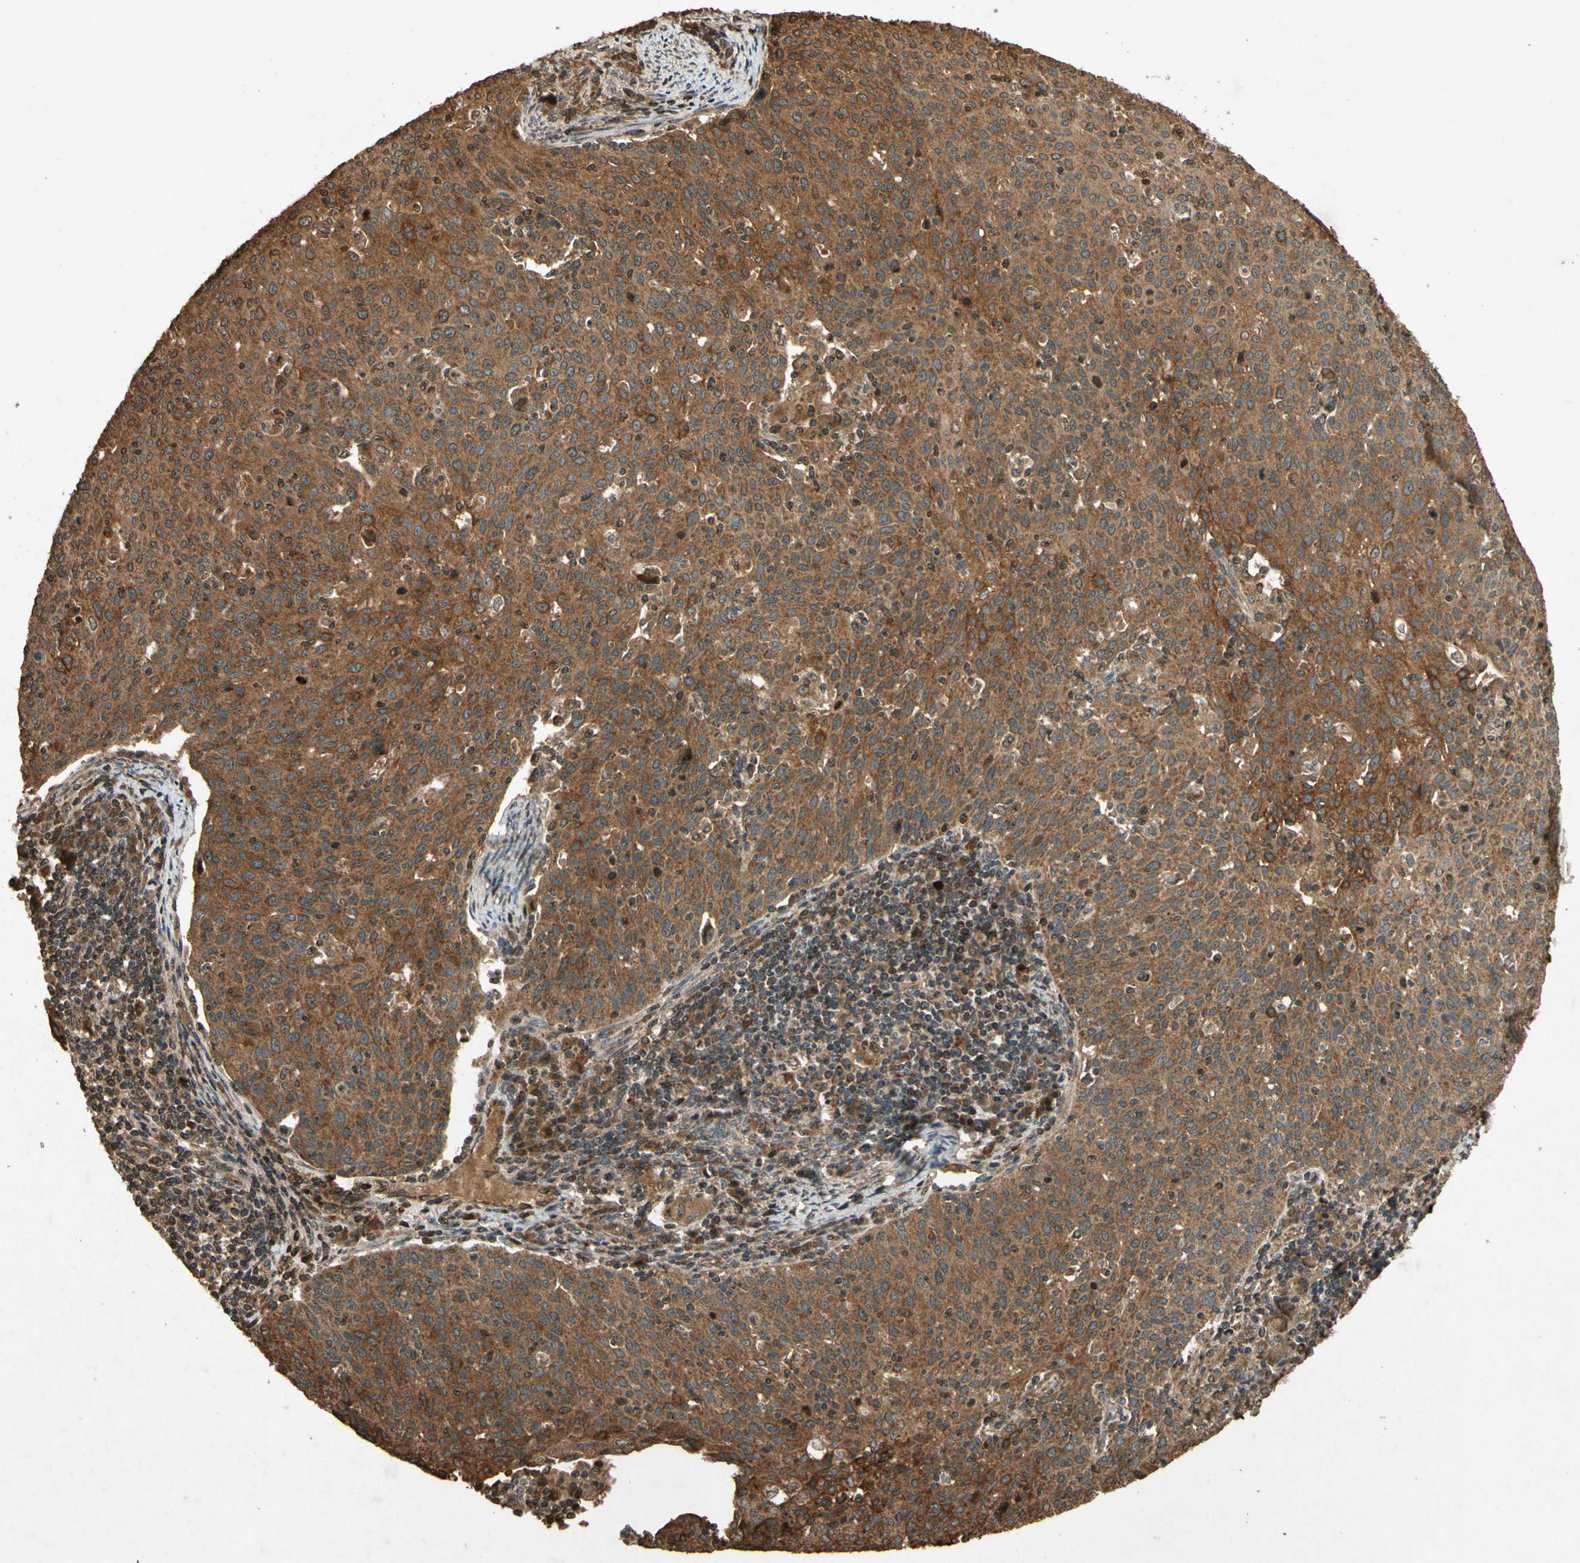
{"staining": {"intensity": "strong", "quantity": ">75%", "location": "cytoplasmic/membranous"}, "tissue": "cervical cancer", "cell_type": "Tumor cells", "image_type": "cancer", "snomed": [{"axis": "morphology", "description": "Squamous cell carcinoma, NOS"}, {"axis": "topography", "description": "Cervix"}], "caption": "Protein expression by IHC exhibits strong cytoplasmic/membranous staining in about >75% of tumor cells in squamous cell carcinoma (cervical).", "gene": "TXN2", "patient": {"sex": "female", "age": 38}}